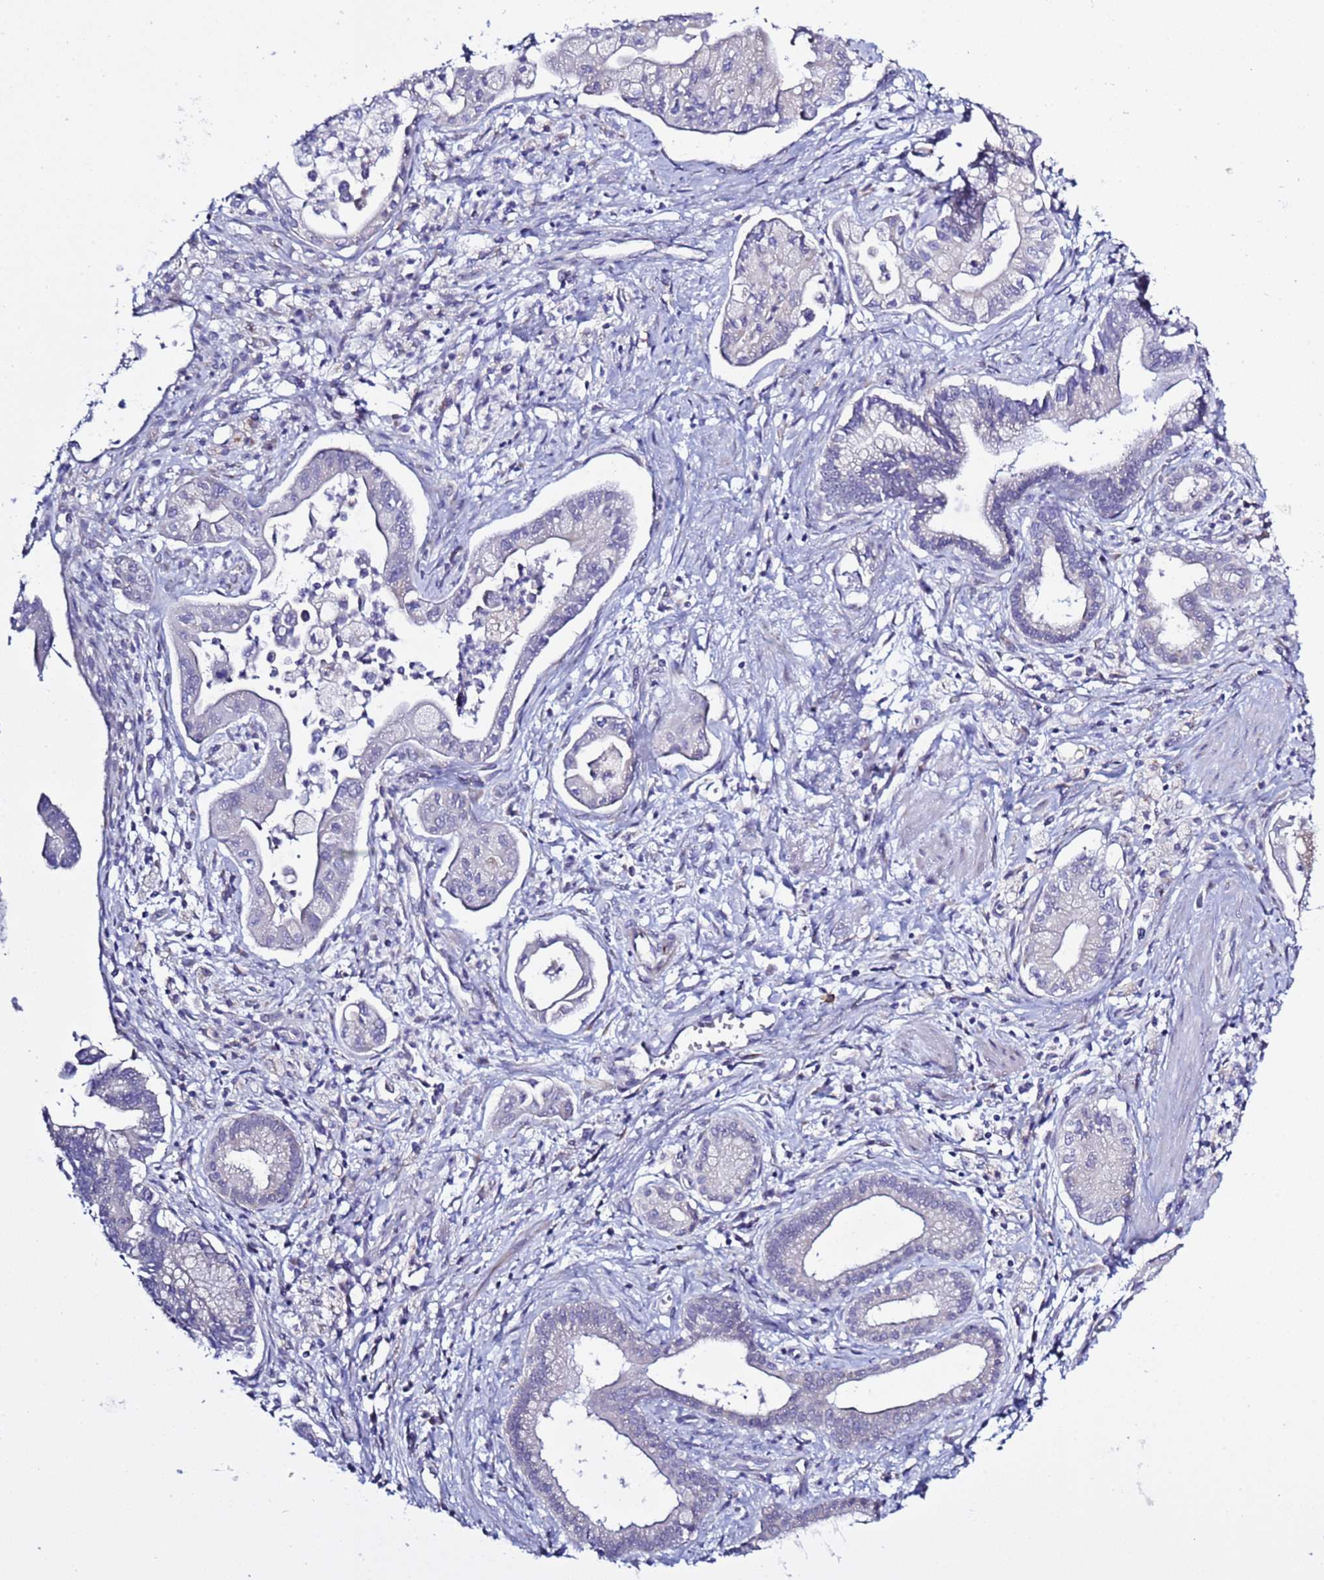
{"staining": {"intensity": "negative", "quantity": "none", "location": "none"}, "tissue": "pancreatic cancer", "cell_type": "Tumor cells", "image_type": "cancer", "snomed": [{"axis": "morphology", "description": "Adenocarcinoma, NOS"}, {"axis": "topography", "description": "Pancreas"}], "caption": "Tumor cells show no significant expression in pancreatic adenocarcinoma. (DAB (3,3'-diaminobenzidine) immunohistochemistry (IHC) with hematoxylin counter stain).", "gene": "ABHD17B", "patient": {"sex": "male", "age": 78}}